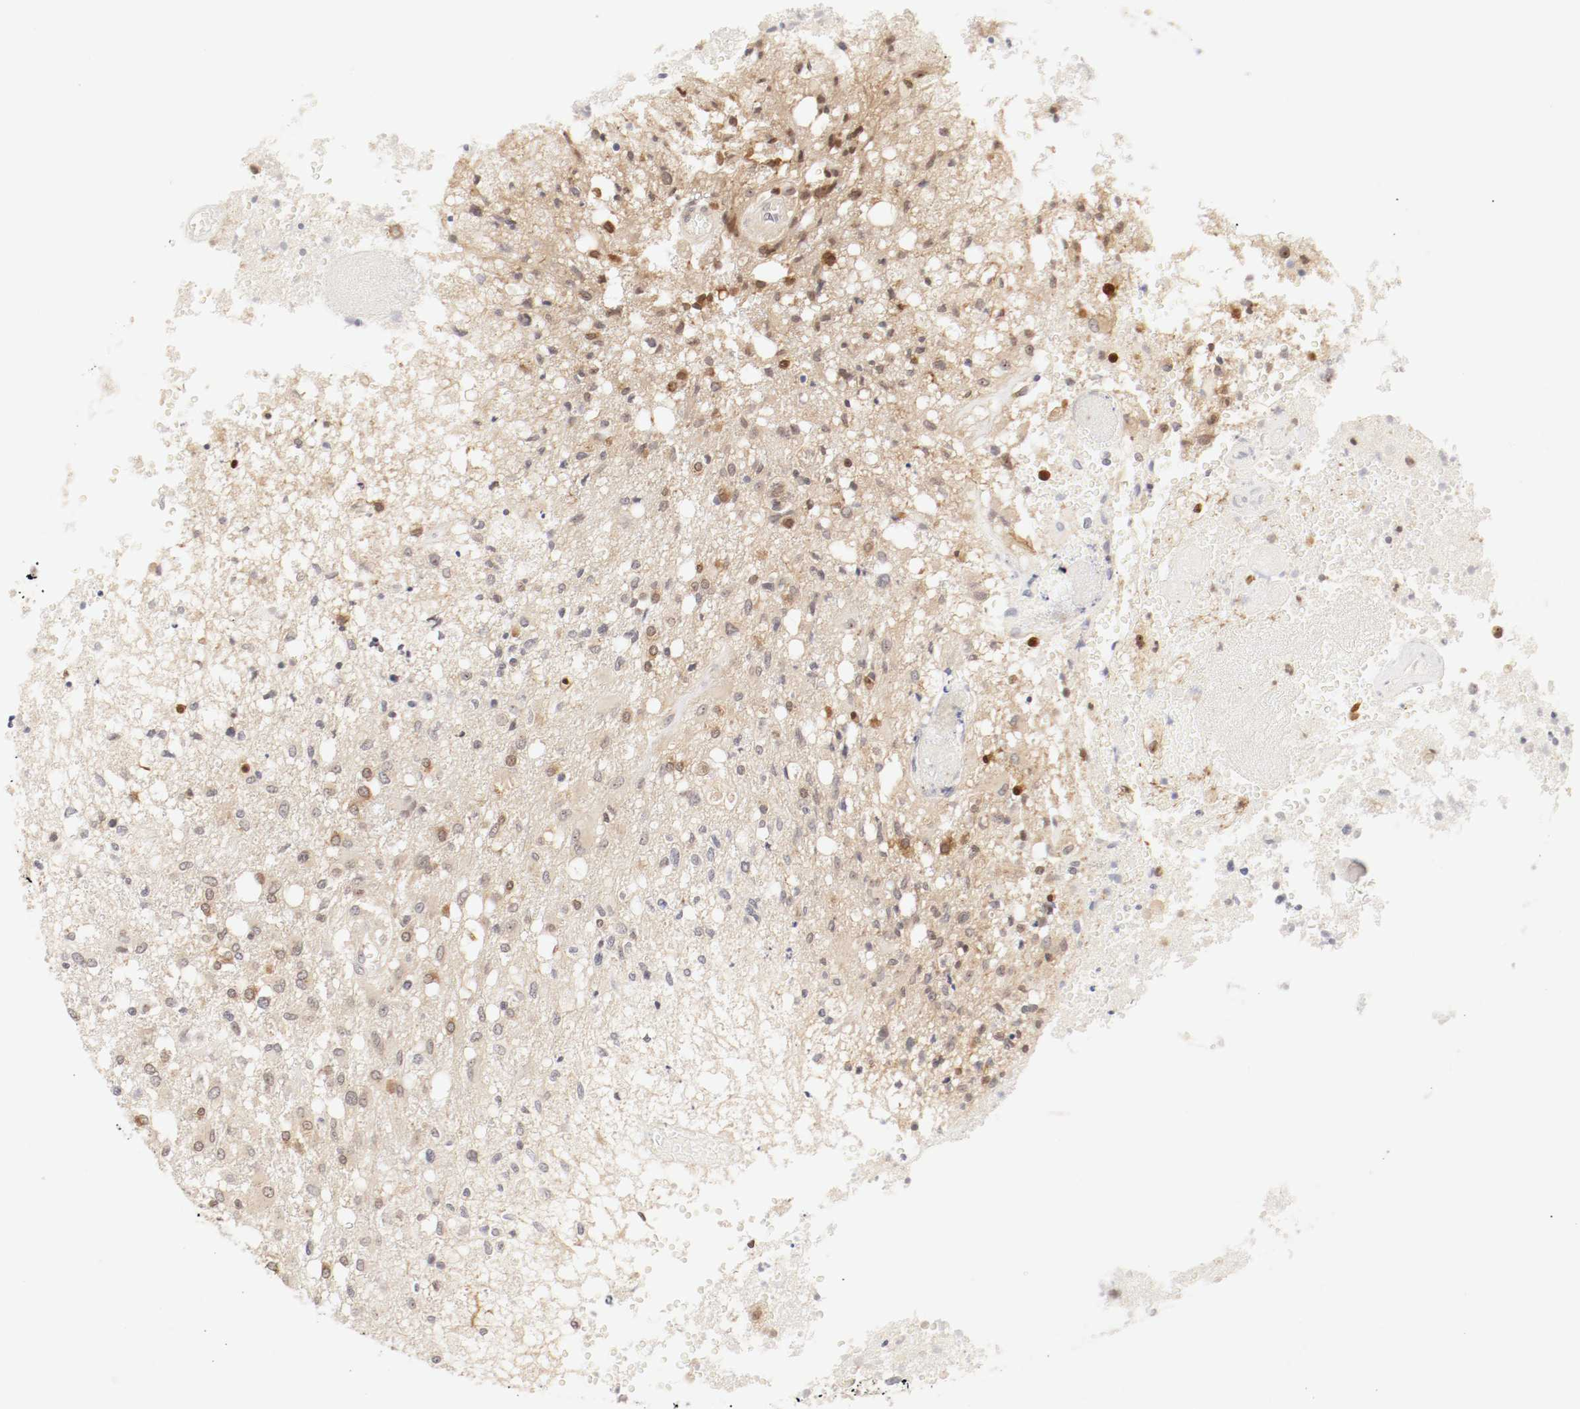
{"staining": {"intensity": "moderate", "quantity": "25%-75%", "location": "cytoplasmic/membranous"}, "tissue": "glioma", "cell_type": "Tumor cells", "image_type": "cancer", "snomed": [{"axis": "morphology", "description": "Glioma, malignant, High grade"}, {"axis": "topography", "description": "Cerebral cortex"}], "caption": "Moderate cytoplasmic/membranous expression for a protein is identified in approximately 25%-75% of tumor cells of malignant glioma (high-grade) using immunohistochemistry (IHC).", "gene": "KIF2A", "patient": {"sex": "male", "age": 76}}